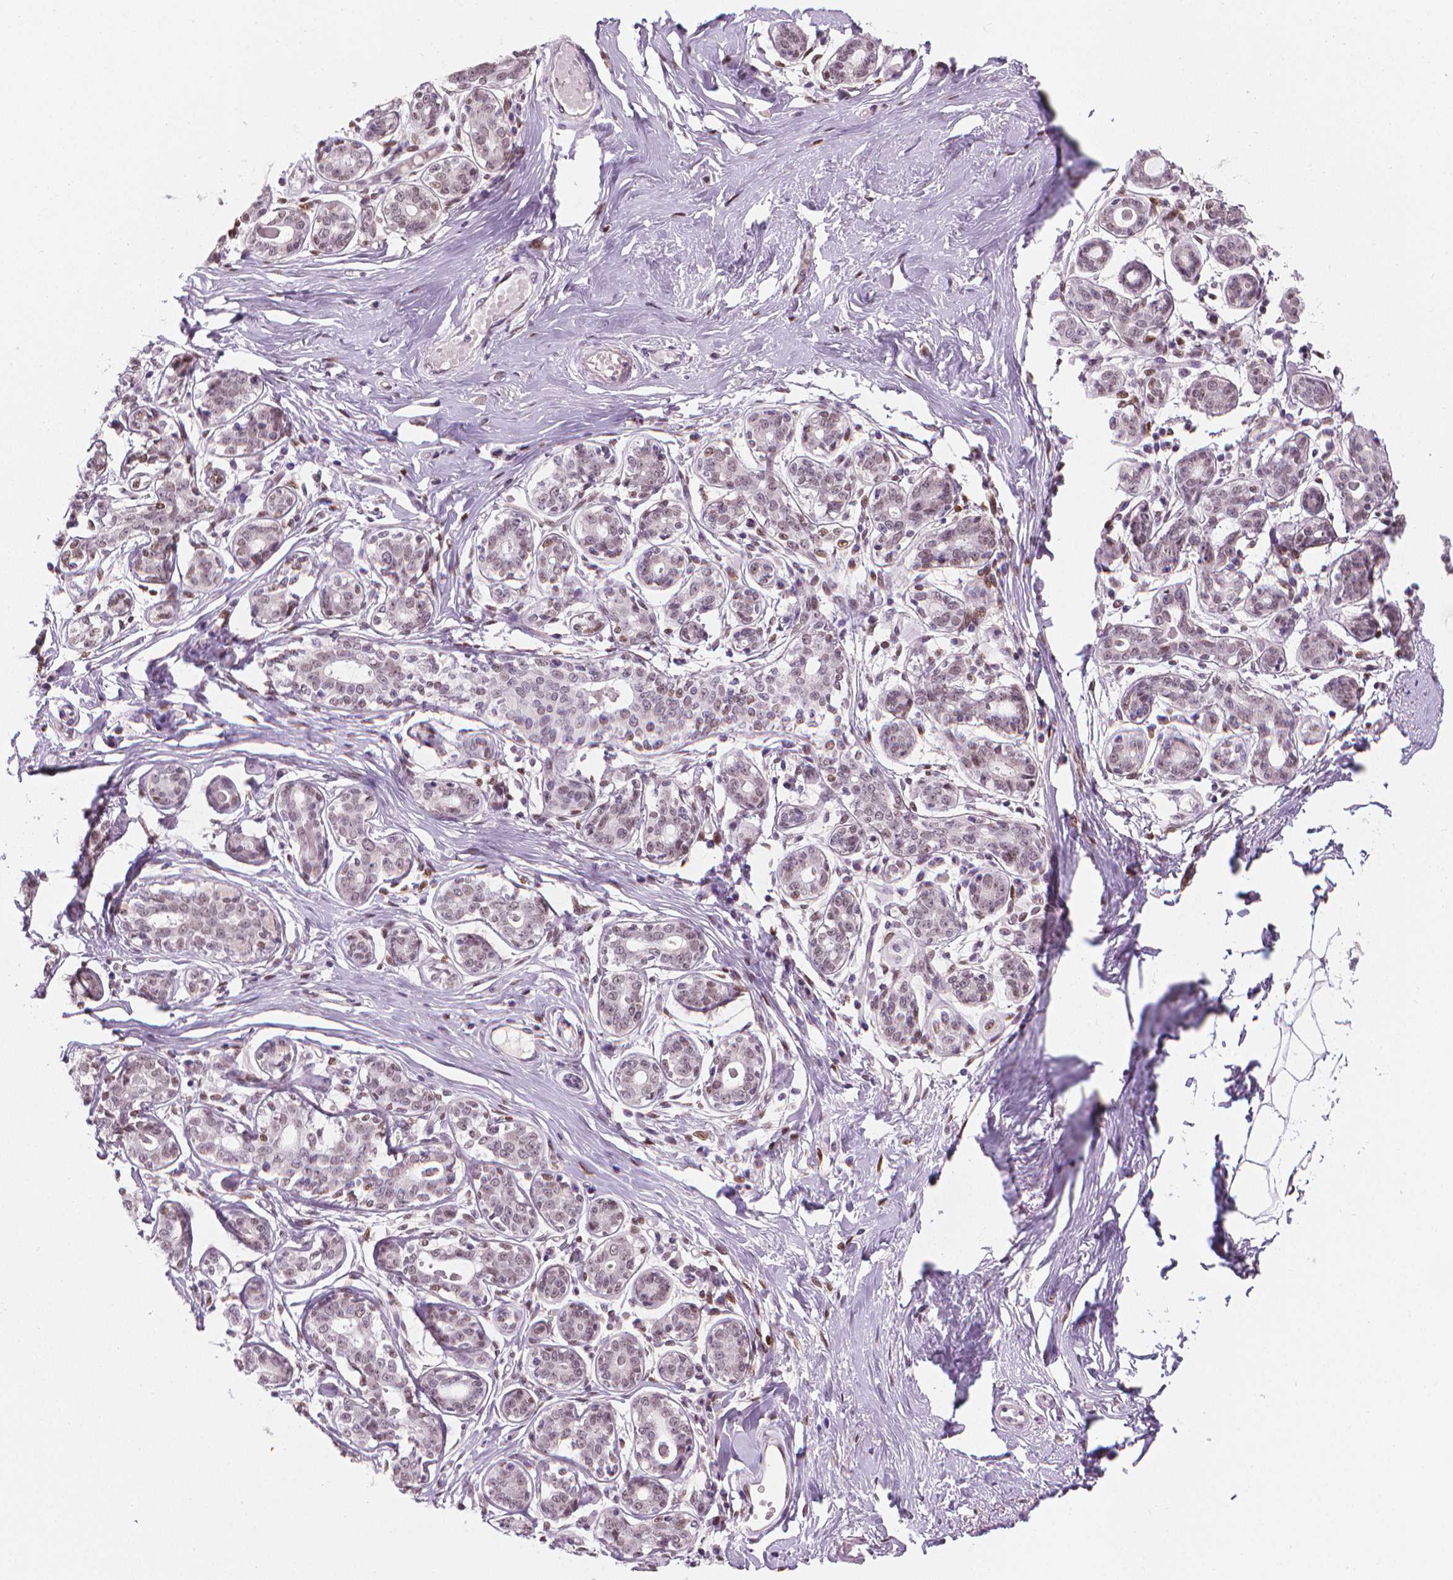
{"staining": {"intensity": "weak", "quantity": "25%-75%", "location": "nuclear"}, "tissue": "breast", "cell_type": "Adipocytes", "image_type": "normal", "snomed": [{"axis": "morphology", "description": "Normal tissue, NOS"}, {"axis": "topography", "description": "Skin"}, {"axis": "topography", "description": "Breast"}], "caption": "This histopathology image demonstrates unremarkable breast stained with immunohistochemistry to label a protein in brown. The nuclear of adipocytes show weak positivity for the protein. Nuclei are counter-stained blue.", "gene": "CDKN1C", "patient": {"sex": "female", "age": 43}}